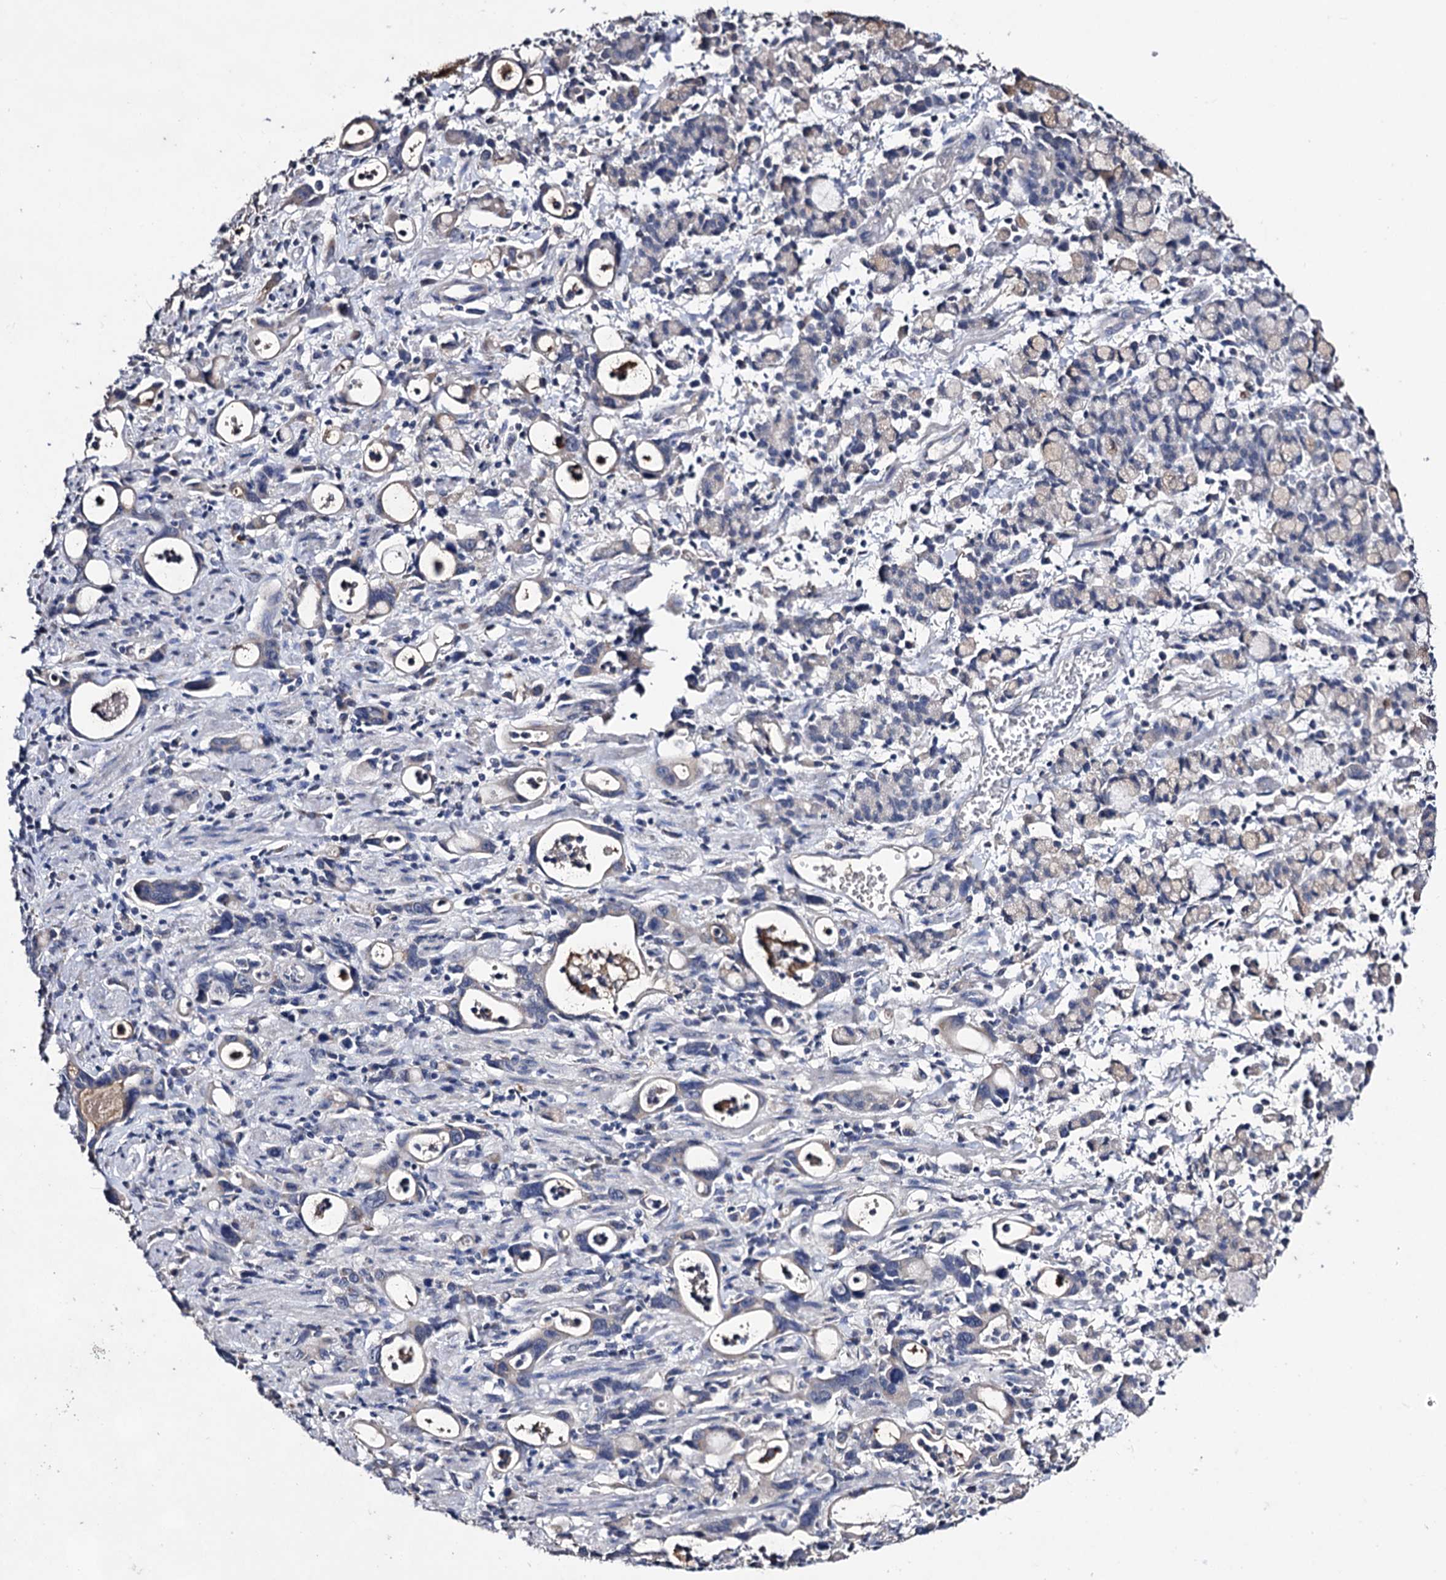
{"staining": {"intensity": "negative", "quantity": "none", "location": "none"}, "tissue": "stomach cancer", "cell_type": "Tumor cells", "image_type": "cancer", "snomed": [{"axis": "morphology", "description": "Adenocarcinoma, NOS"}, {"axis": "topography", "description": "Stomach, lower"}], "caption": "Immunohistochemical staining of stomach cancer (adenocarcinoma) reveals no significant expression in tumor cells. (DAB IHC visualized using brightfield microscopy, high magnification).", "gene": "PLIN1", "patient": {"sex": "female", "age": 43}}